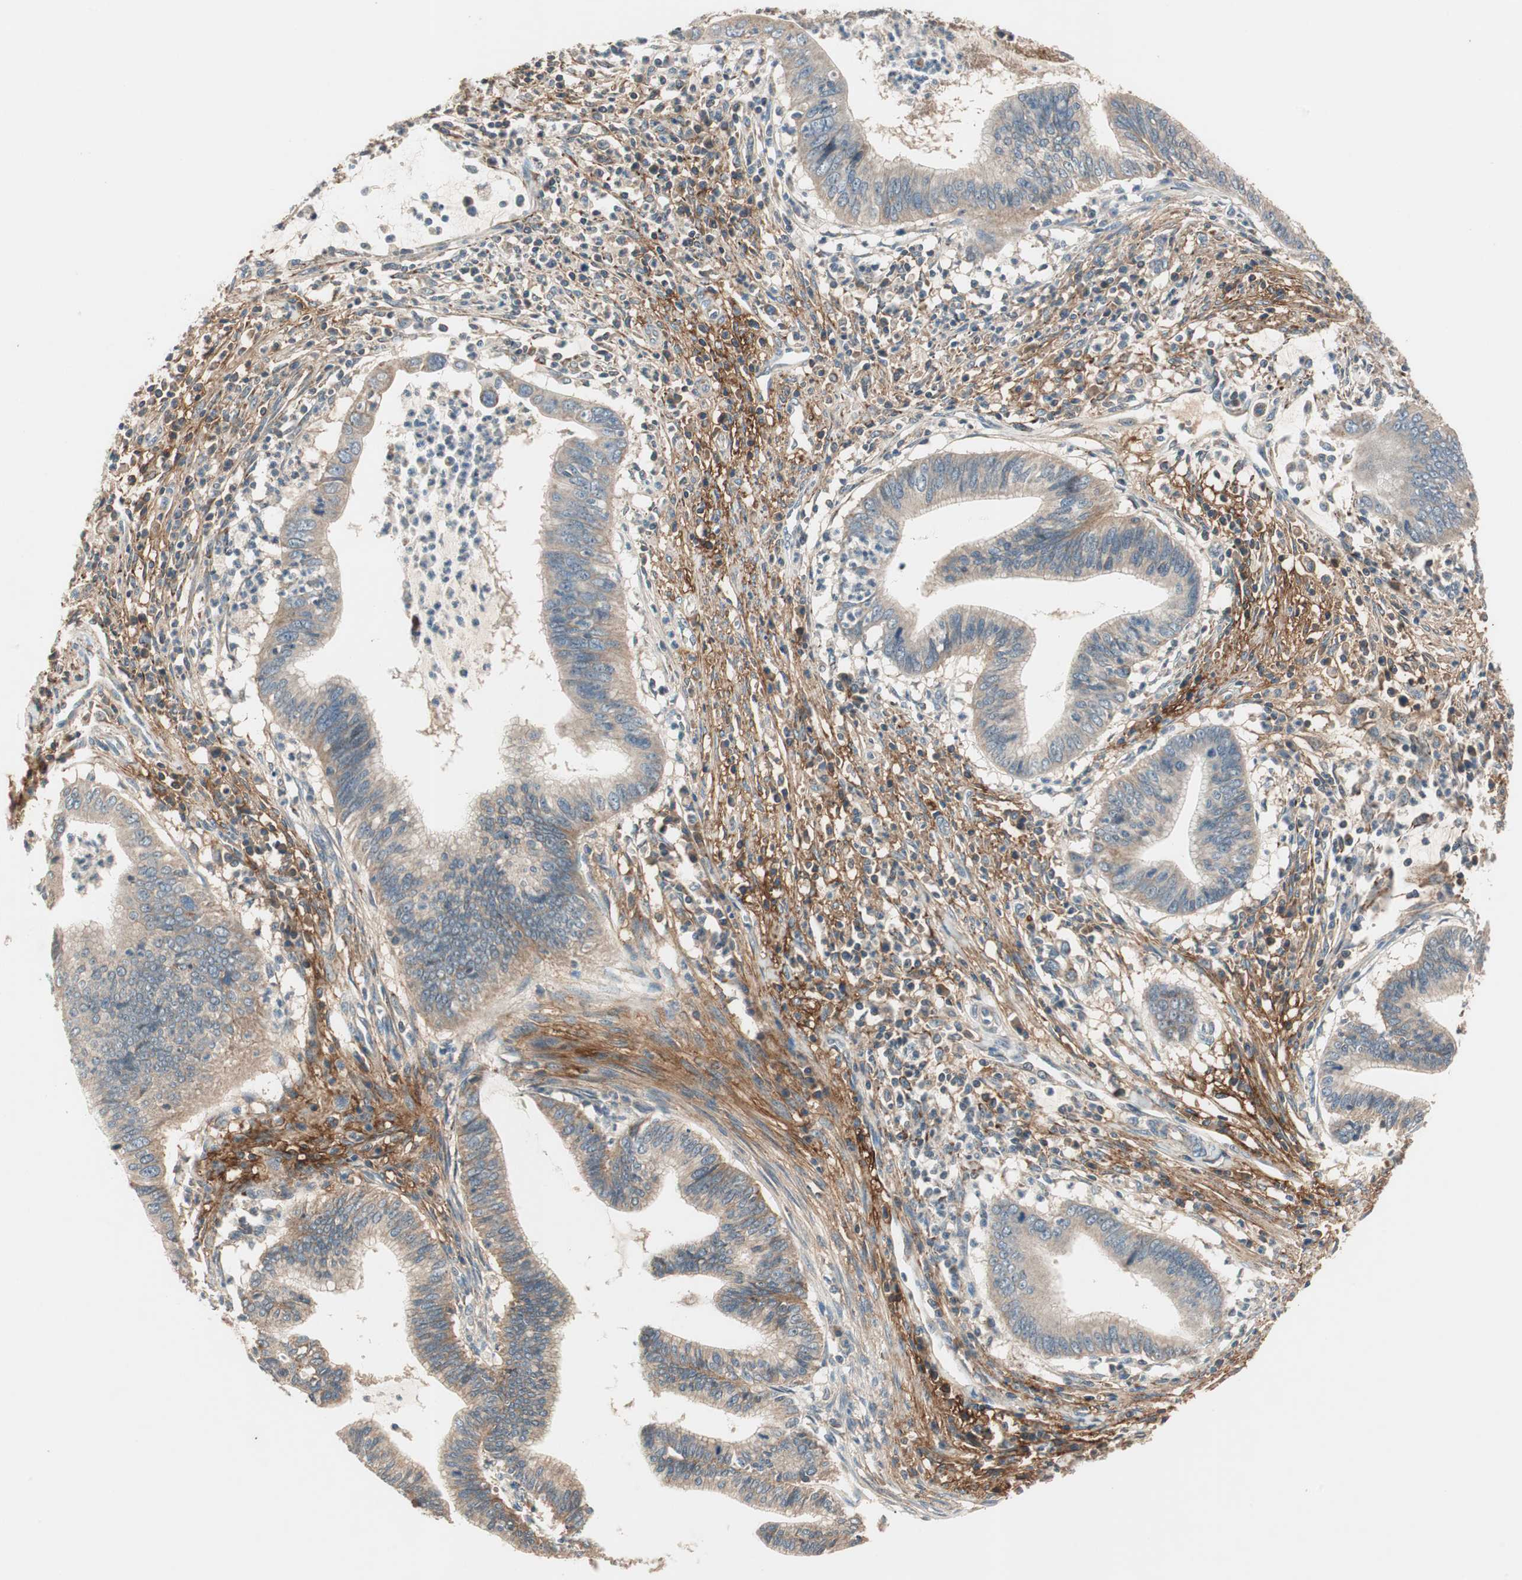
{"staining": {"intensity": "weak", "quantity": ">75%", "location": "cytoplasmic/membranous"}, "tissue": "cervical cancer", "cell_type": "Tumor cells", "image_type": "cancer", "snomed": [{"axis": "morphology", "description": "Adenocarcinoma, NOS"}, {"axis": "topography", "description": "Cervix"}], "caption": "High-power microscopy captured an immunohistochemistry (IHC) image of cervical cancer (adenocarcinoma), revealing weak cytoplasmic/membranous expression in approximately >75% of tumor cells. (Stains: DAB (3,3'-diaminobenzidine) in brown, nuclei in blue, Microscopy: brightfield microscopy at high magnification).", "gene": "HPN", "patient": {"sex": "female", "age": 36}}